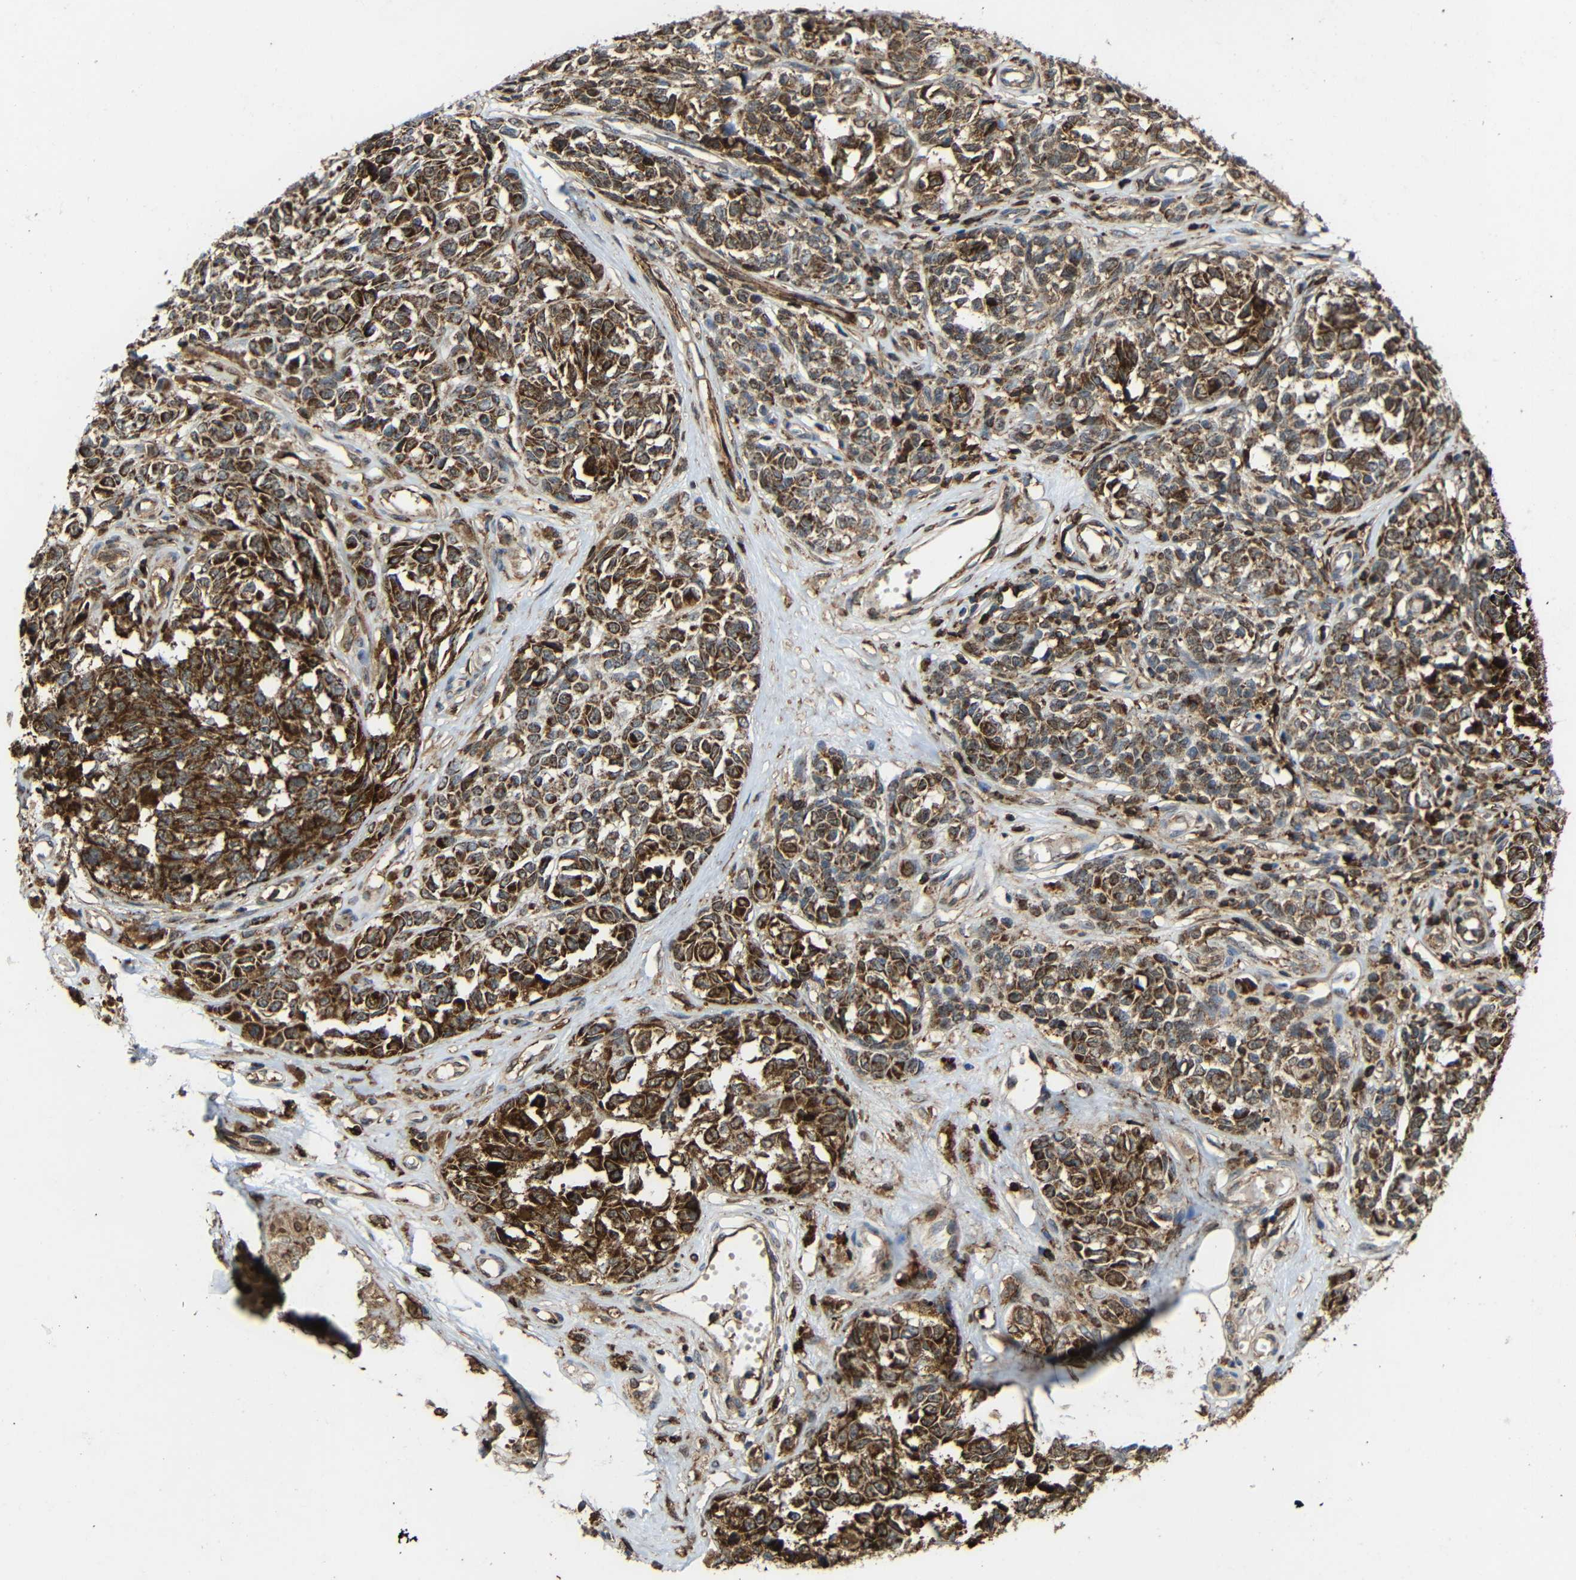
{"staining": {"intensity": "strong", "quantity": ">75%", "location": "cytoplasmic/membranous"}, "tissue": "melanoma", "cell_type": "Tumor cells", "image_type": "cancer", "snomed": [{"axis": "morphology", "description": "Malignant melanoma, NOS"}, {"axis": "topography", "description": "Skin"}], "caption": "Immunohistochemistry (IHC) photomicrograph of neoplastic tissue: human malignant melanoma stained using IHC demonstrates high levels of strong protein expression localized specifically in the cytoplasmic/membranous of tumor cells, appearing as a cytoplasmic/membranous brown color.", "gene": "C1GALT1", "patient": {"sex": "female", "age": 64}}